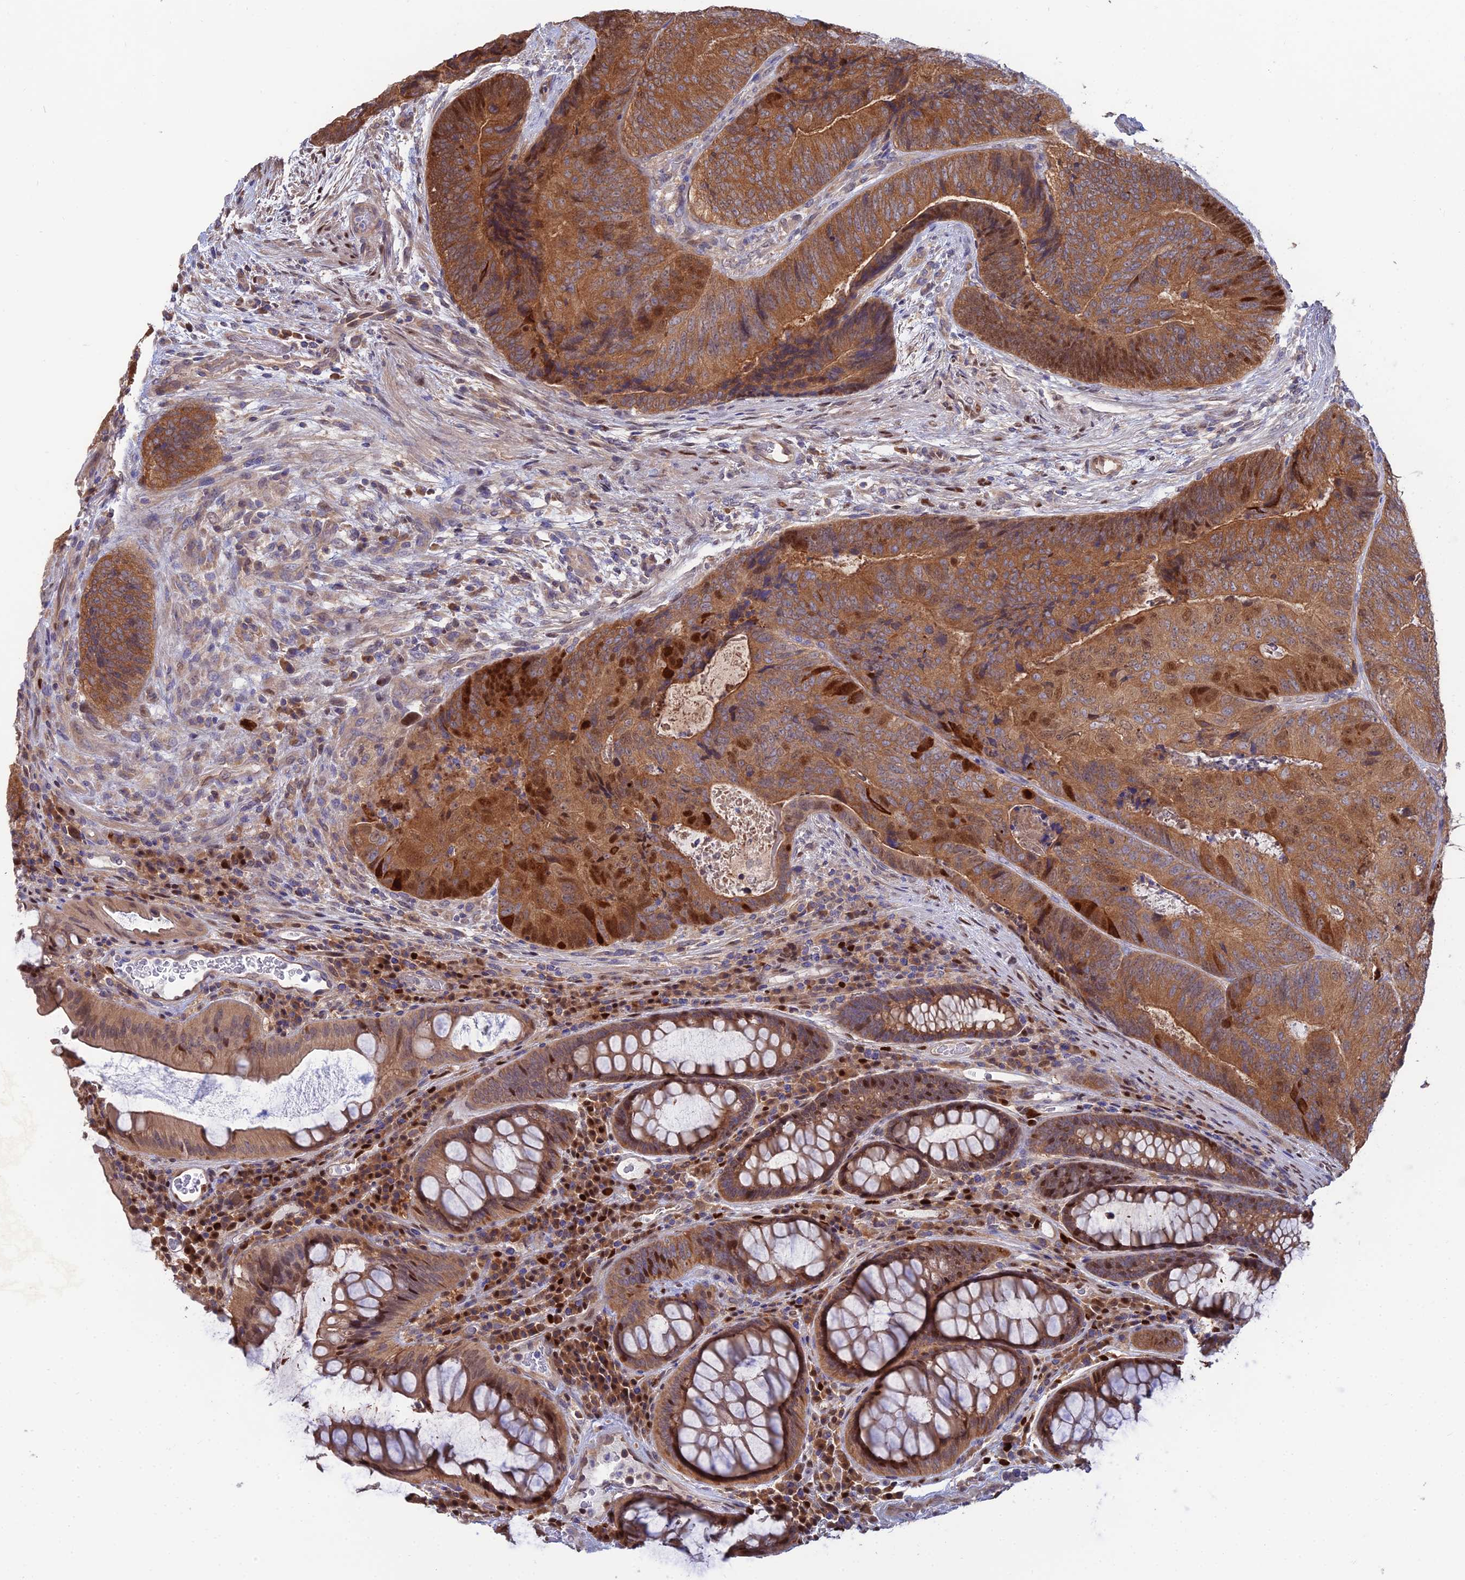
{"staining": {"intensity": "strong", "quantity": ">75%", "location": "cytoplasmic/membranous,nuclear"}, "tissue": "colorectal cancer", "cell_type": "Tumor cells", "image_type": "cancer", "snomed": [{"axis": "morphology", "description": "Adenocarcinoma, NOS"}, {"axis": "topography", "description": "Colon"}], "caption": "Immunohistochemistry micrograph of colorectal cancer (adenocarcinoma) stained for a protein (brown), which exhibits high levels of strong cytoplasmic/membranous and nuclear positivity in about >75% of tumor cells.", "gene": "DNPEP", "patient": {"sex": "female", "age": 67}}